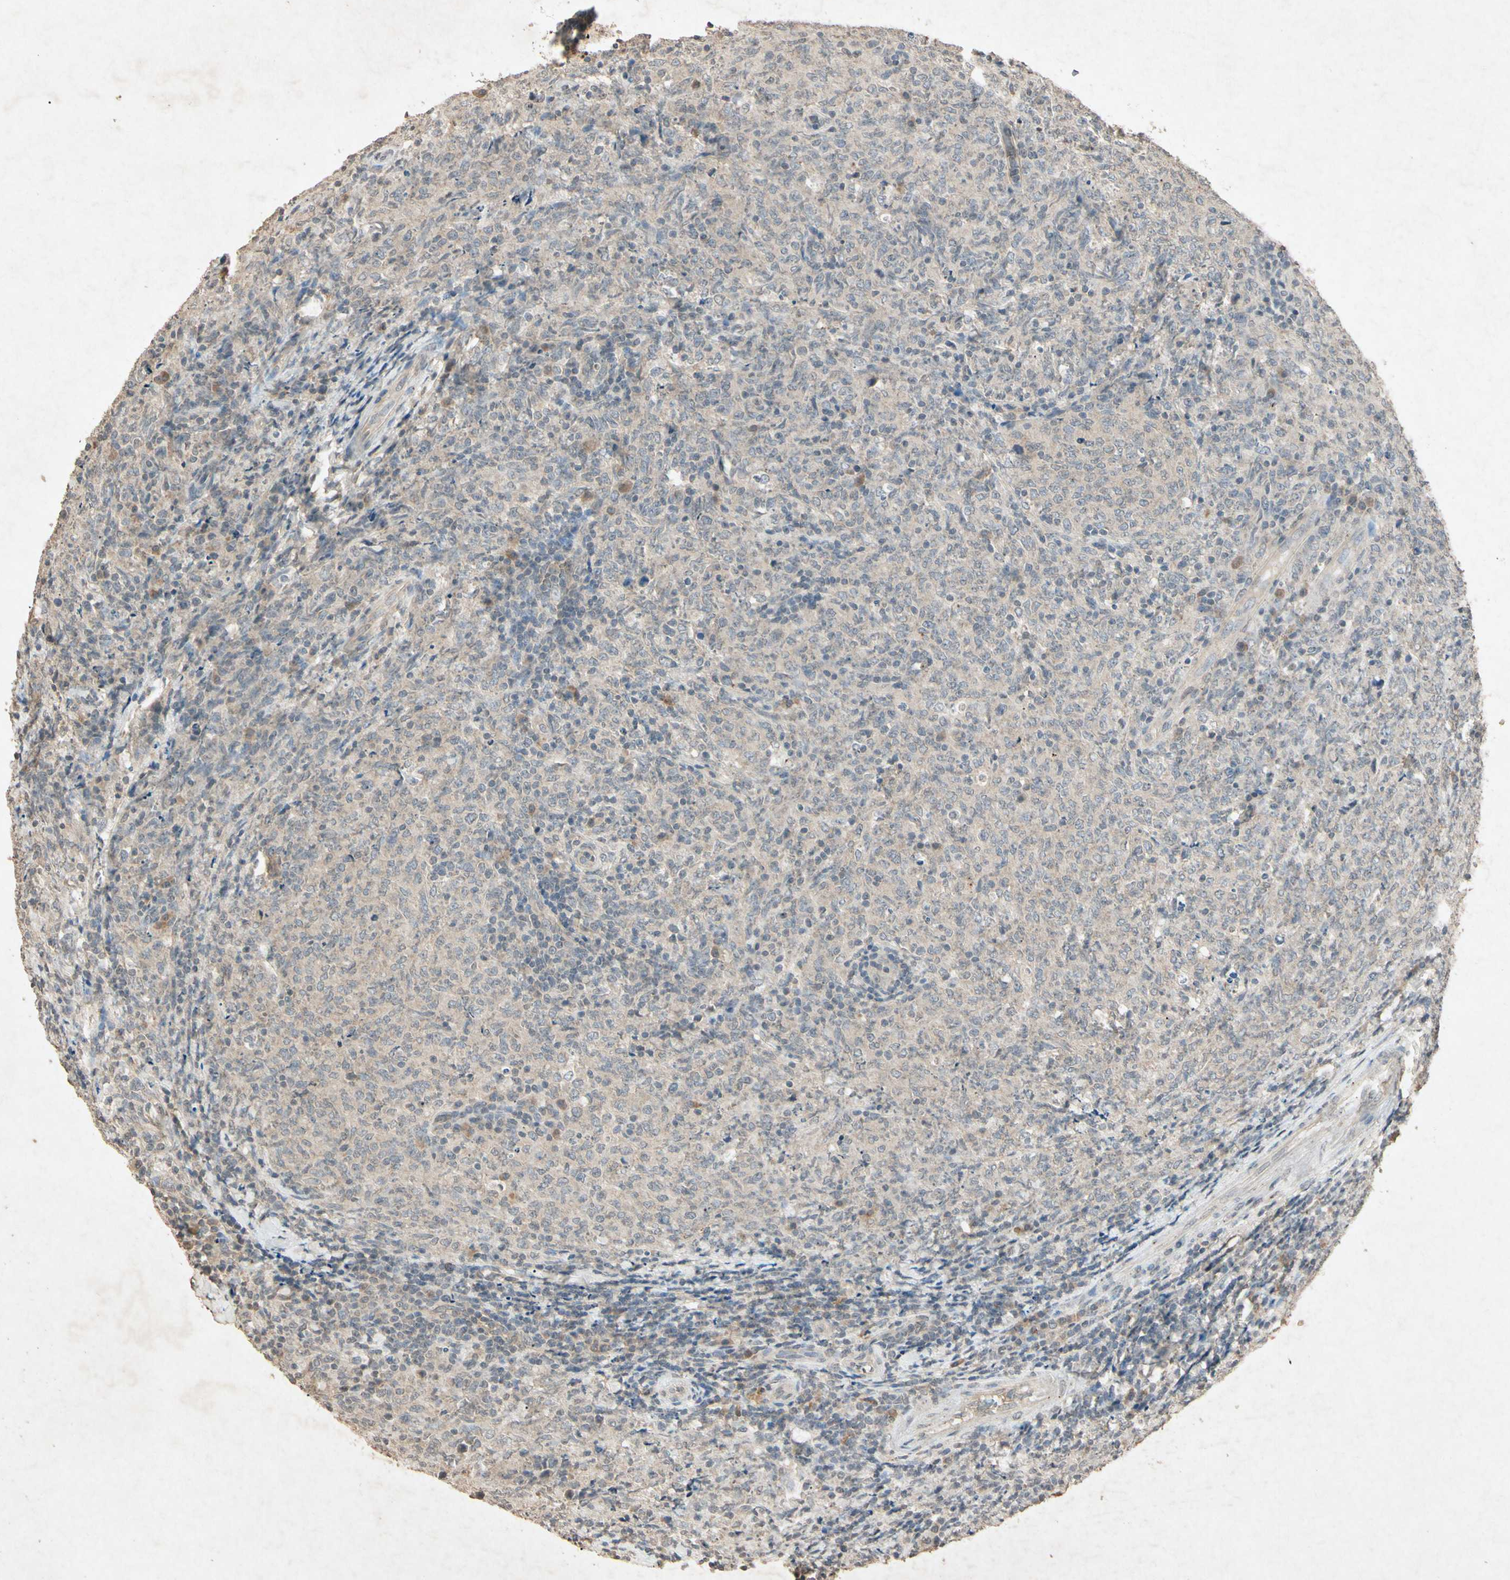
{"staining": {"intensity": "weak", "quantity": ">75%", "location": "cytoplasmic/membranous"}, "tissue": "lymphoma", "cell_type": "Tumor cells", "image_type": "cancer", "snomed": [{"axis": "morphology", "description": "Malignant lymphoma, non-Hodgkin's type, High grade"}, {"axis": "topography", "description": "Tonsil"}], "caption": "A histopathology image of human high-grade malignant lymphoma, non-Hodgkin's type stained for a protein reveals weak cytoplasmic/membranous brown staining in tumor cells. Nuclei are stained in blue.", "gene": "MSRB1", "patient": {"sex": "female", "age": 36}}